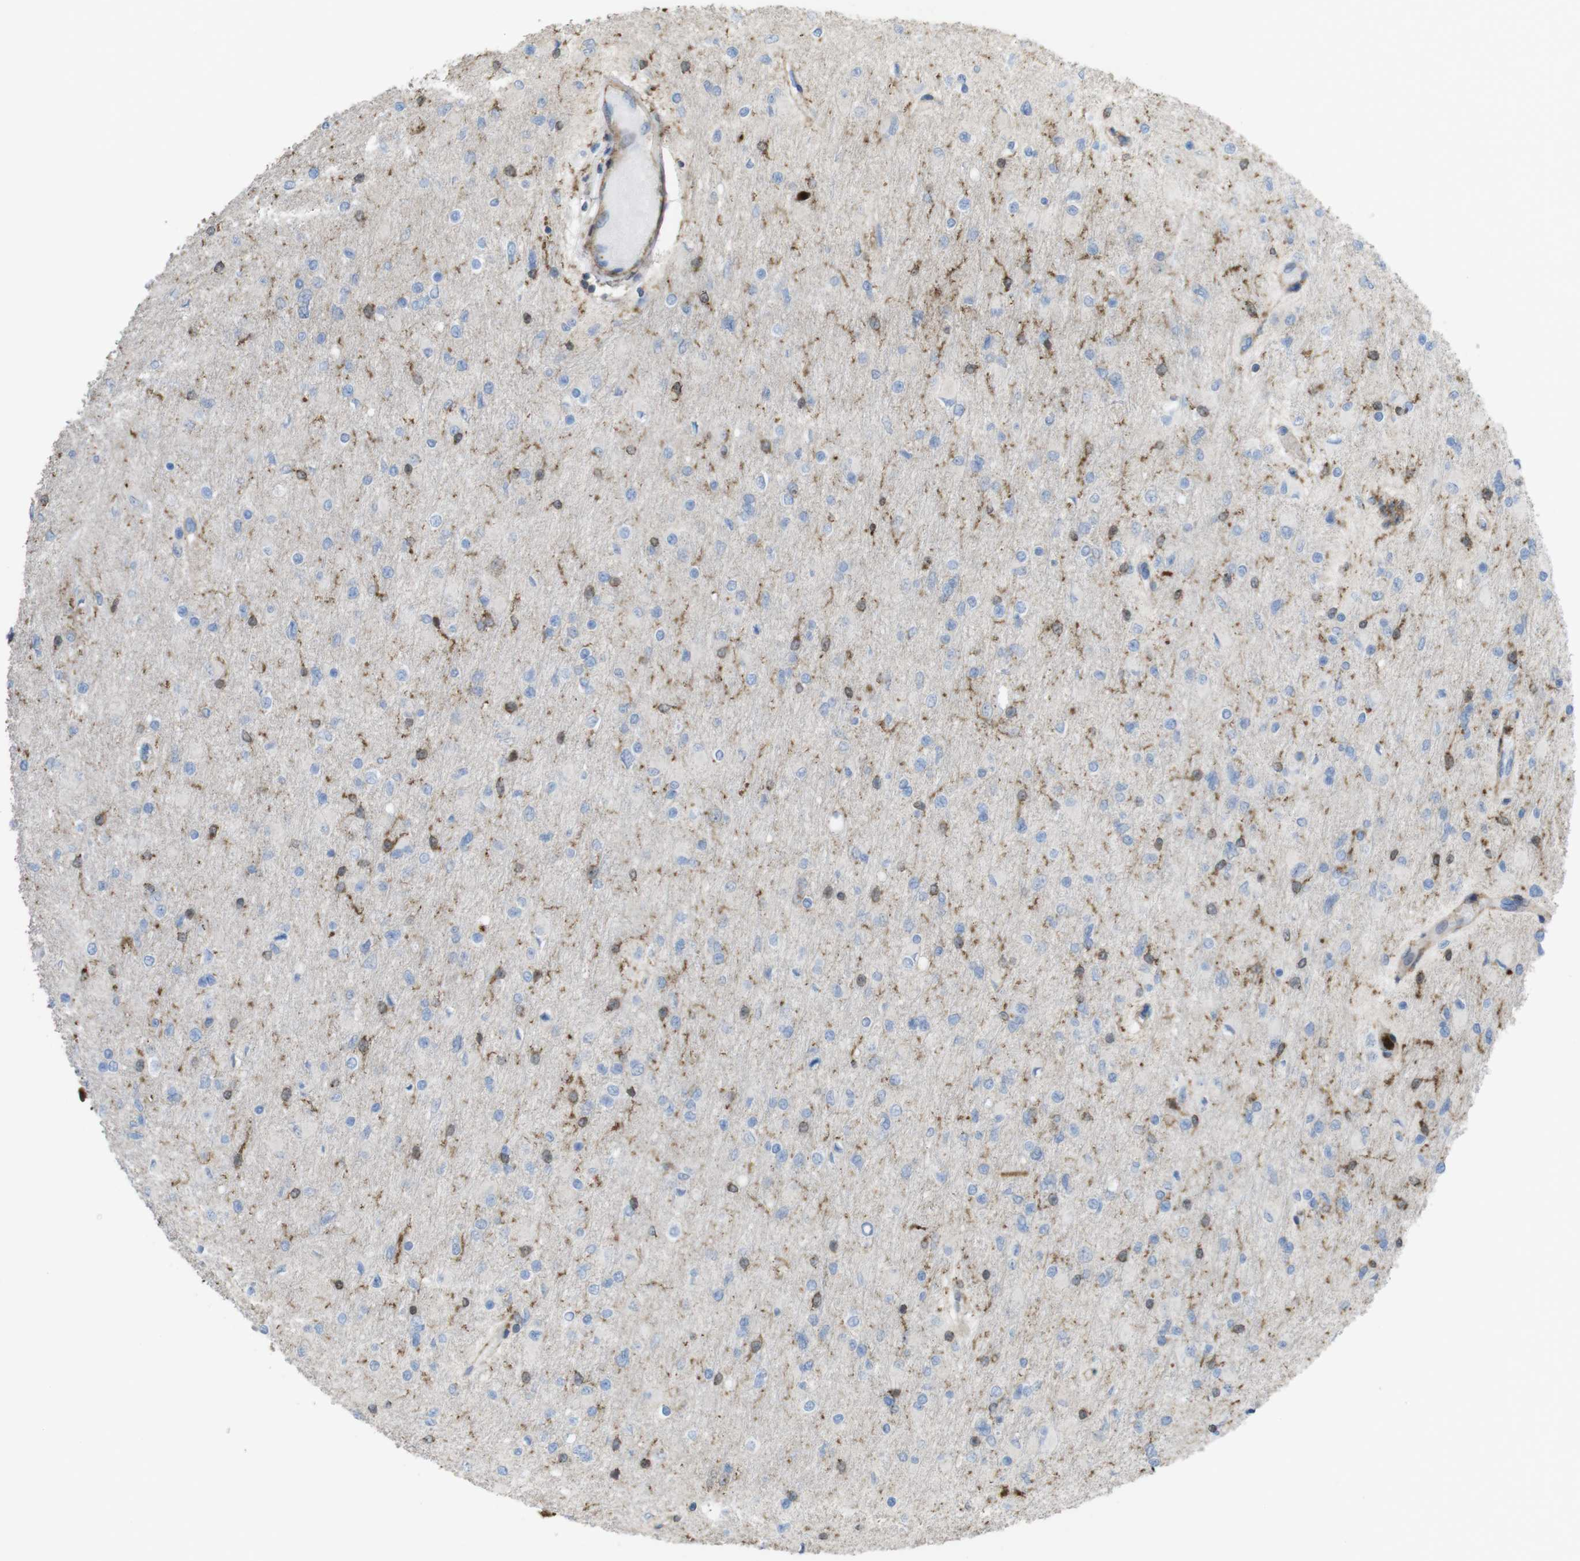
{"staining": {"intensity": "moderate", "quantity": "25%-75%", "location": "cytoplasmic/membranous"}, "tissue": "glioma", "cell_type": "Tumor cells", "image_type": "cancer", "snomed": [{"axis": "morphology", "description": "Glioma, malignant, High grade"}, {"axis": "topography", "description": "Cerebral cortex"}], "caption": "Tumor cells display medium levels of moderate cytoplasmic/membranous staining in approximately 25%-75% of cells in human malignant glioma (high-grade). Using DAB (3,3'-diaminobenzidine) (brown) and hematoxylin (blue) stains, captured at high magnification using brightfield microscopy.", "gene": "PRKCD", "patient": {"sex": "female", "age": 36}}